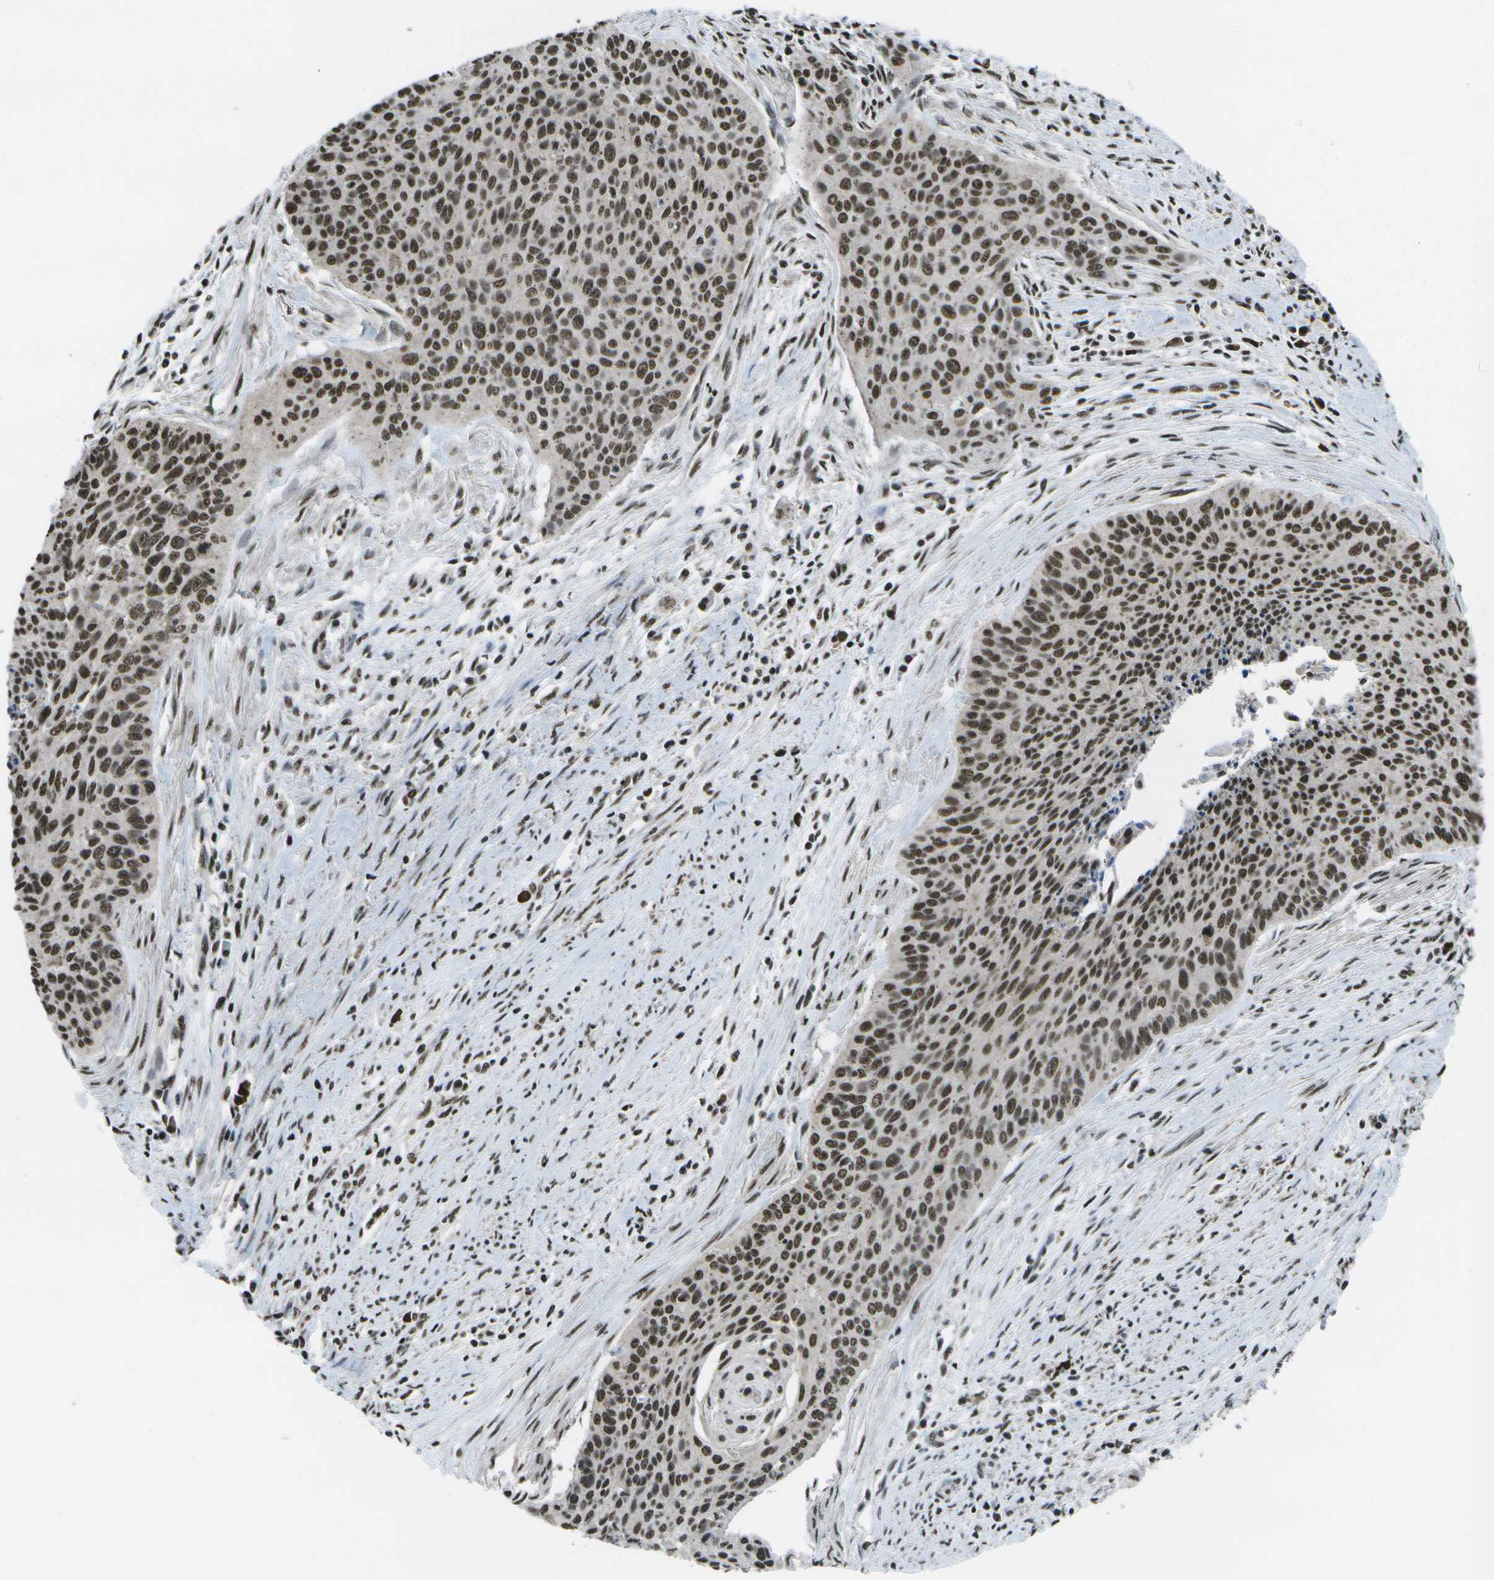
{"staining": {"intensity": "moderate", "quantity": ">75%", "location": "nuclear"}, "tissue": "cervical cancer", "cell_type": "Tumor cells", "image_type": "cancer", "snomed": [{"axis": "morphology", "description": "Squamous cell carcinoma, NOS"}, {"axis": "topography", "description": "Cervix"}], "caption": "Squamous cell carcinoma (cervical) stained for a protein (brown) displays moderate nuclear positive positivity in approximately >75% of tumor cells.", "gene": "SPEN", "patient": {"sex": "female", "age": 55}}